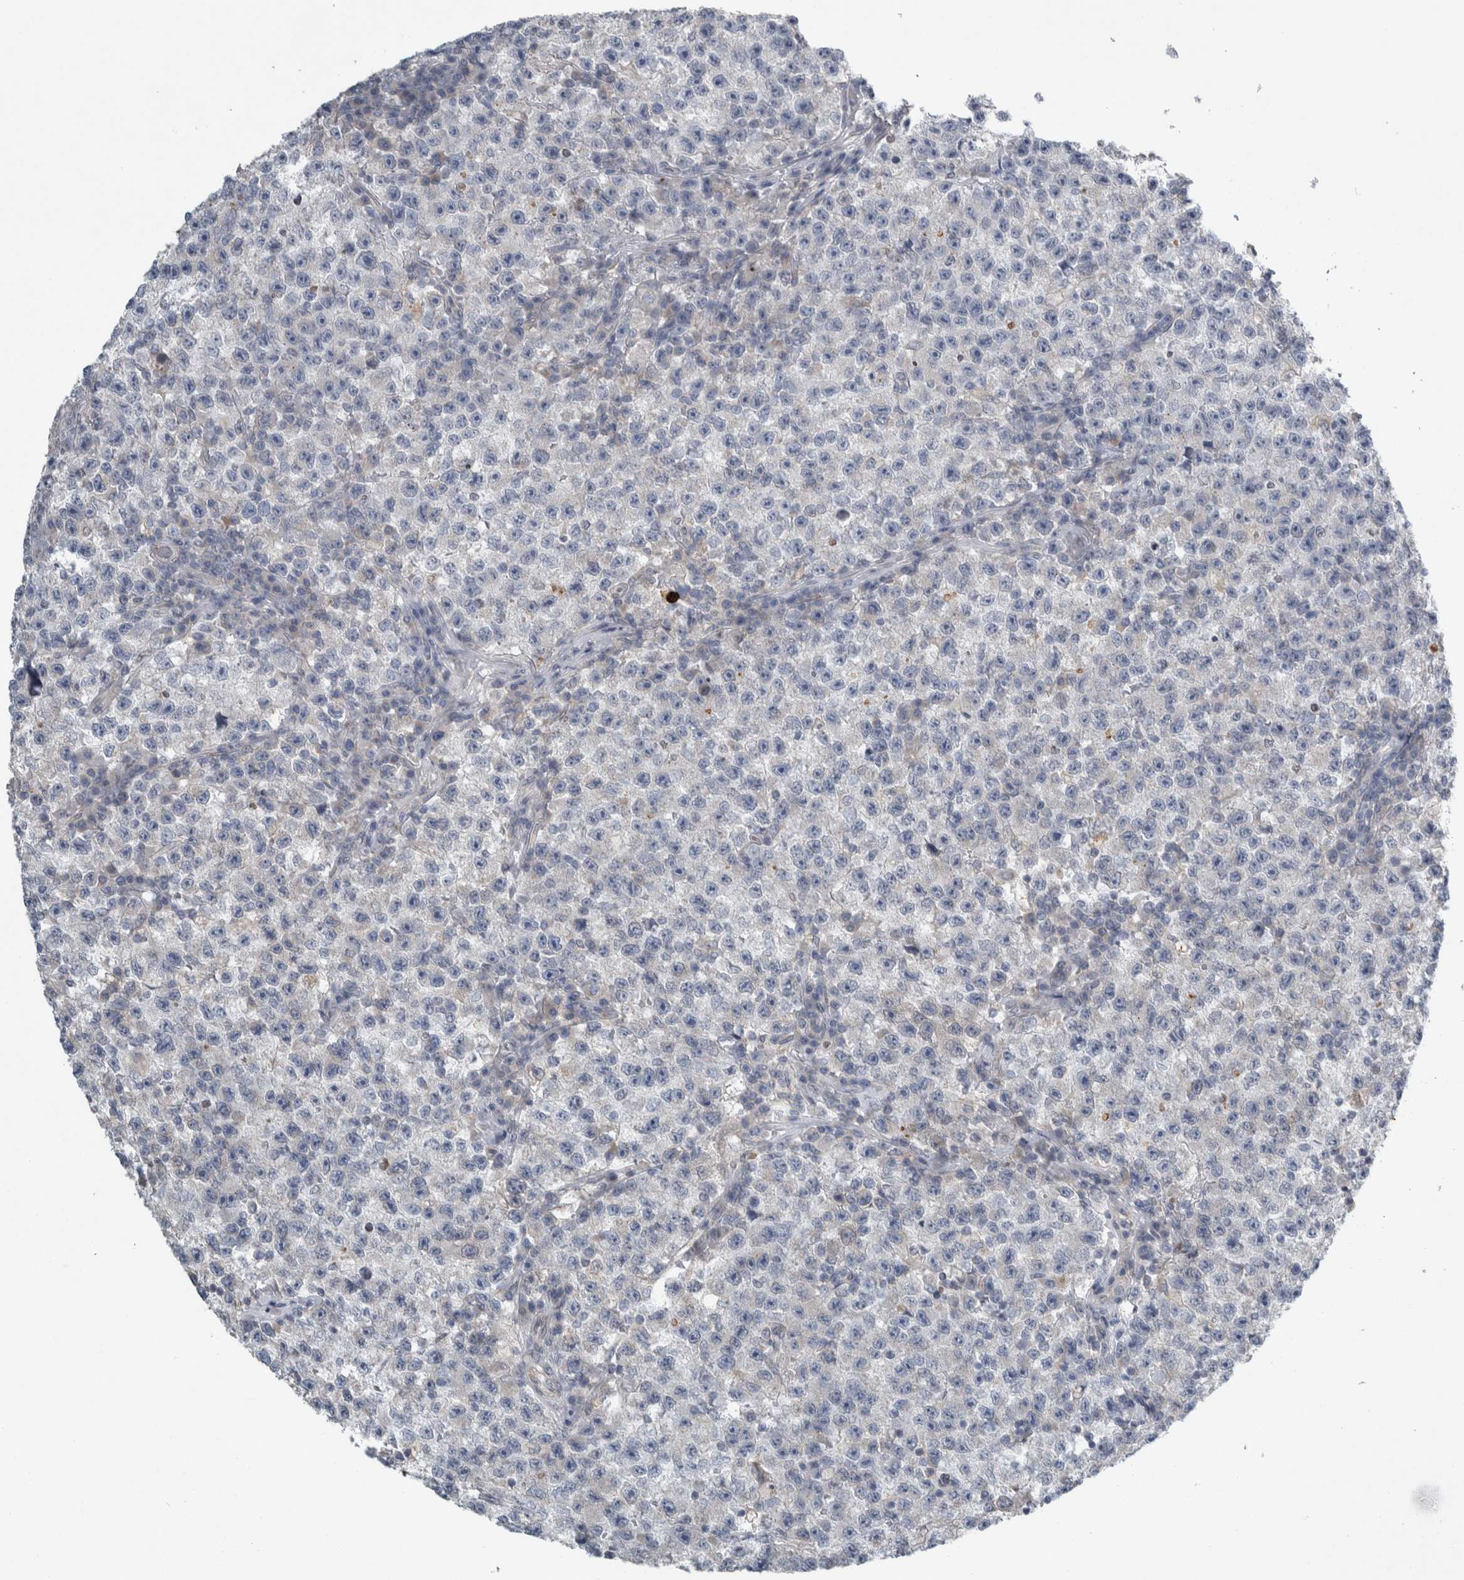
{"staining": {"intensity": "negative", "quantity": "none", "location": "none"}, "tissue": "testis cancer", "cell_type": "Tumor cells", "image_type": "cancer", "snomed": [{"axis": "morphology", "description": "Seminoma, NOS"}, {"axis": "topography", "description": "Testis"}], "caption": "This is a photomicrograph of immunohistochemistry (IHC) staining of testis cancer, which shows no expression in tumor cells.", "gene": "SIGMAR1", "patient": {"sex": "male", "age": 22}}